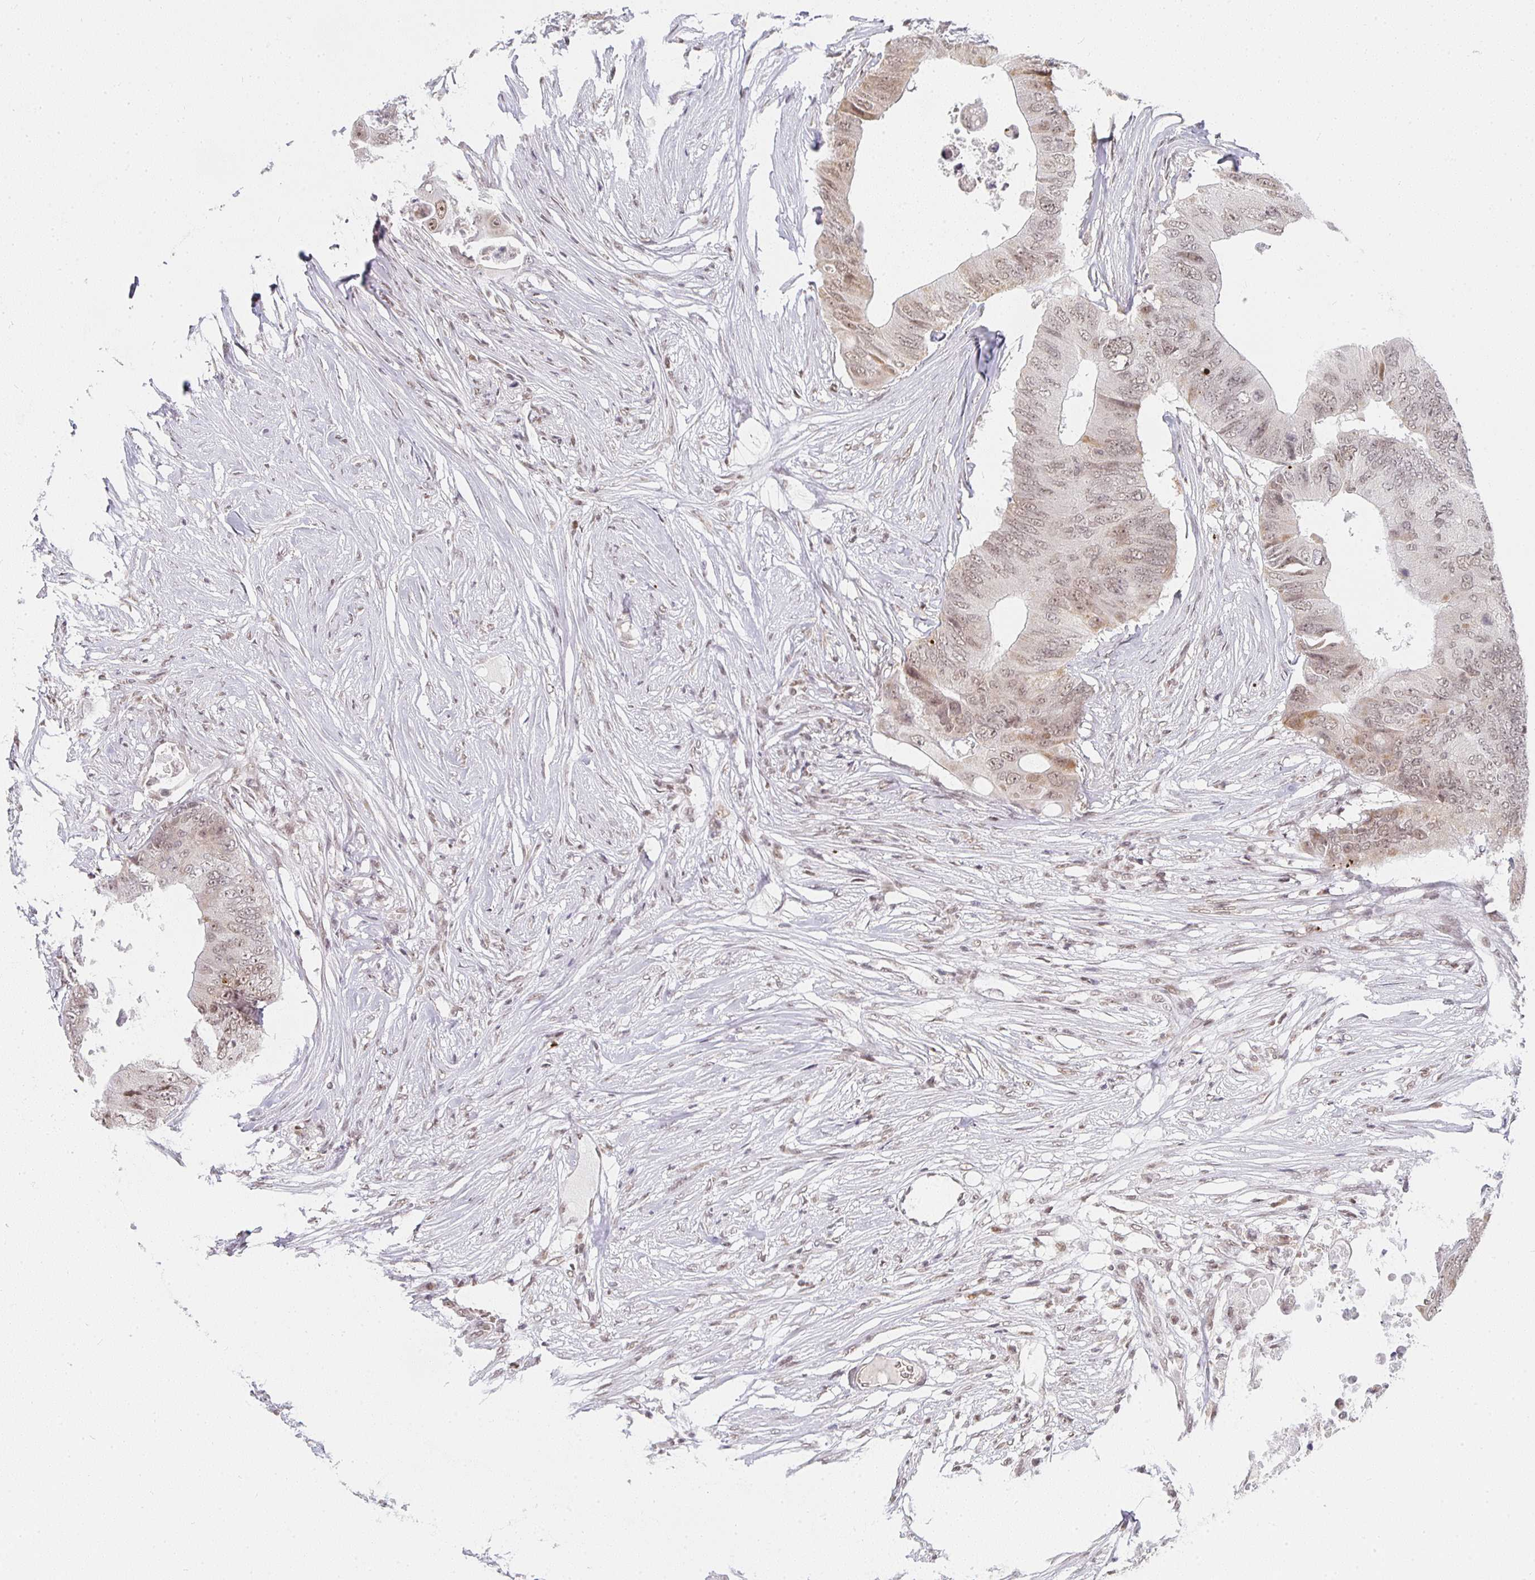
{"staining": {"intensity": "weak", "quantity": ">75%", "location": "cytoplasmic/membranous,nuclear"}, "tissue": "colorectal cancer", "cell_type": "Tumor cells", "image_type": "cancer", "snomed": [{"axis": "morphology", "description": "Adenocarcinoma, NOS"}, {"axis": "topography", "description": "Colon"}], "caption": "Human adenocarcinoma (colorectal) stained for a protein (brown) exhibits weak cytoplasmic/membranous and nuclear positive expression in approximately >75% of tumor cells.", "gene": "SMARCA2", "patient": {"sex": "male", "age": 71}}